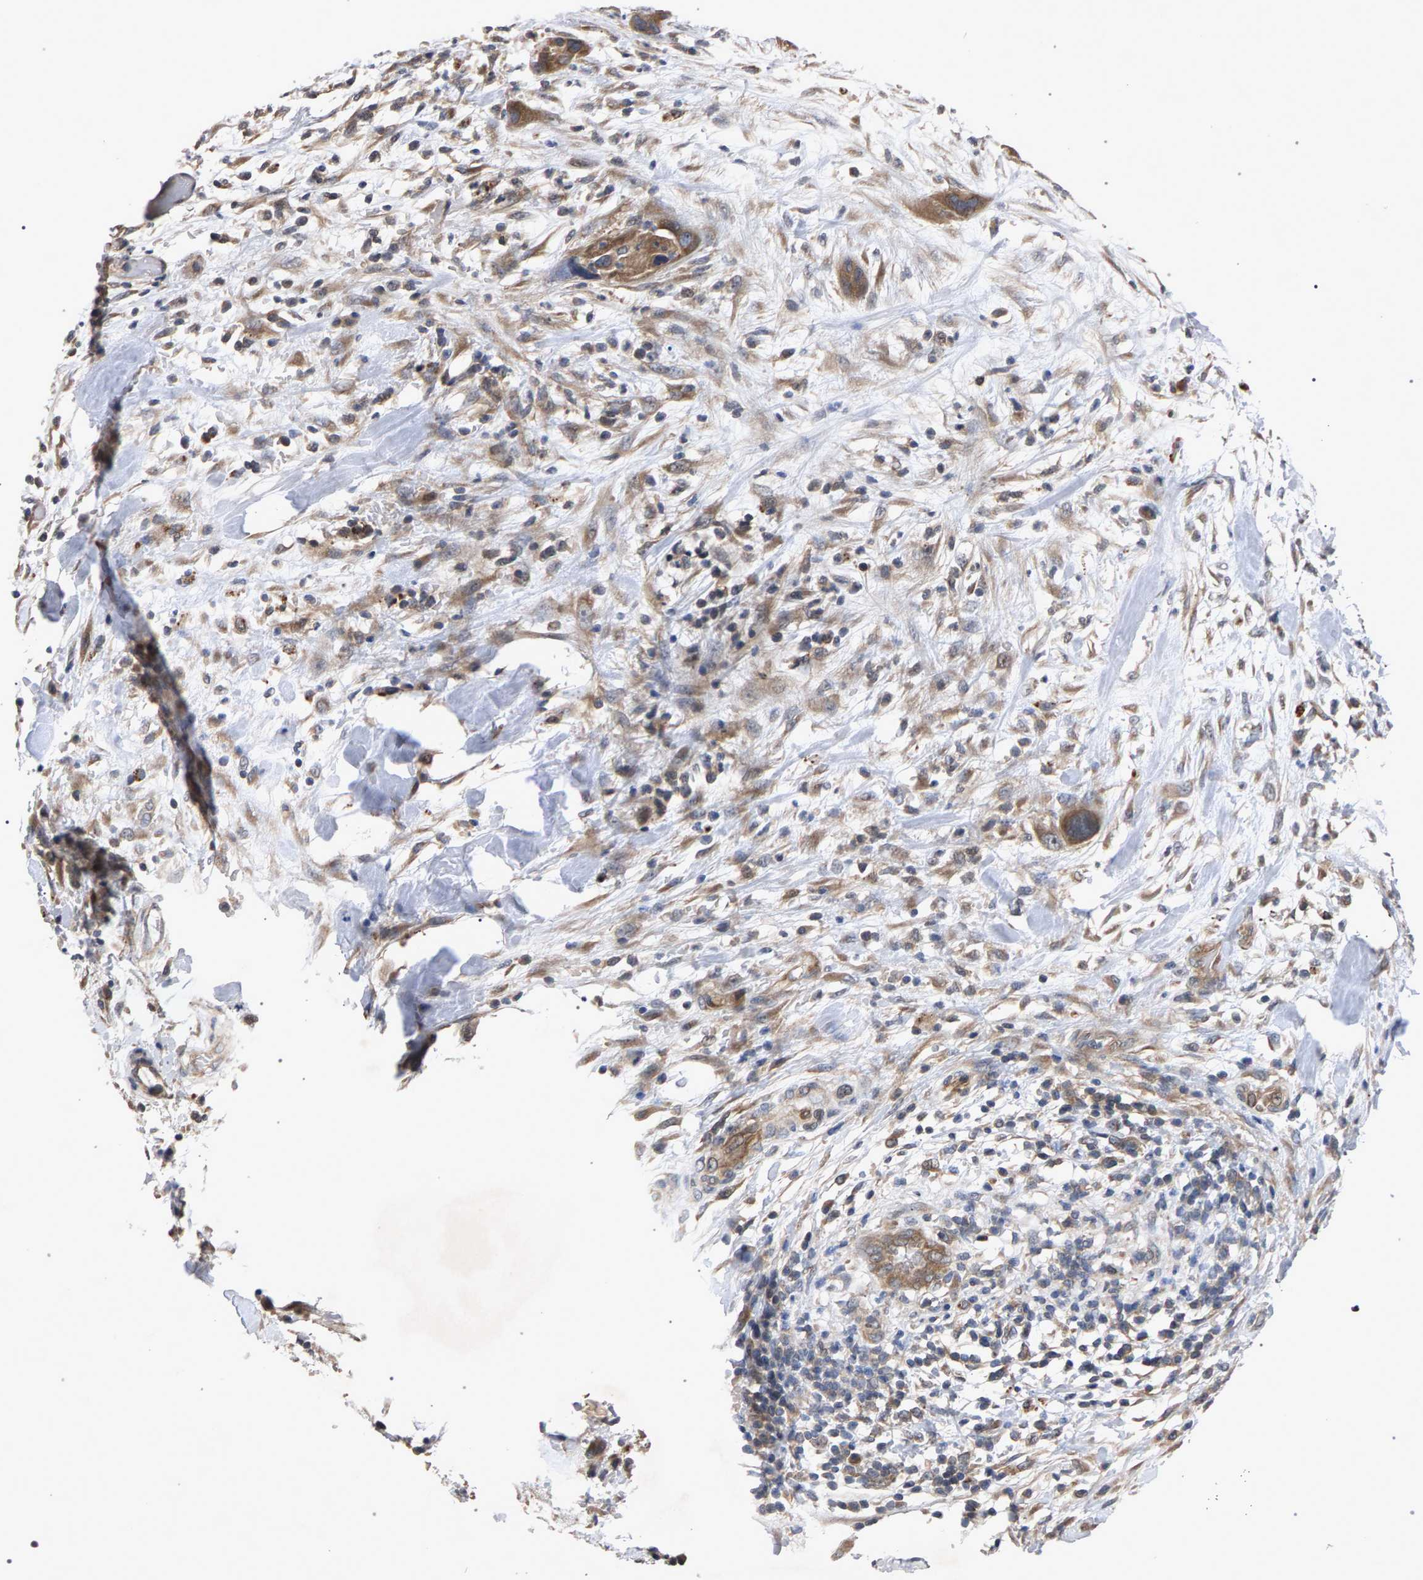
{"staining": {"intensity": "moderate", "quantity": ">75%", "location": "cytoplasmic/membranous"}, "tissue": "pancreatic cancer", "cell_type": "Tumor cells", "image_type": "cancer", "snomed": [{"axis": "morphology", "description": "Adenocarcinoma, NOS"}, {"axis": "topography", "description": "Pancreas"}], "caption": "IHC photomicrograph of human adenocarcinoma (pancreatic) stained for a protein (brown), which shows medium levels of moderate cytoplasmic/membranous expression in approximately >75% of tumor cells.", "gene": "SLC4A4", "patient": {"sex": "female", "age": 71}}